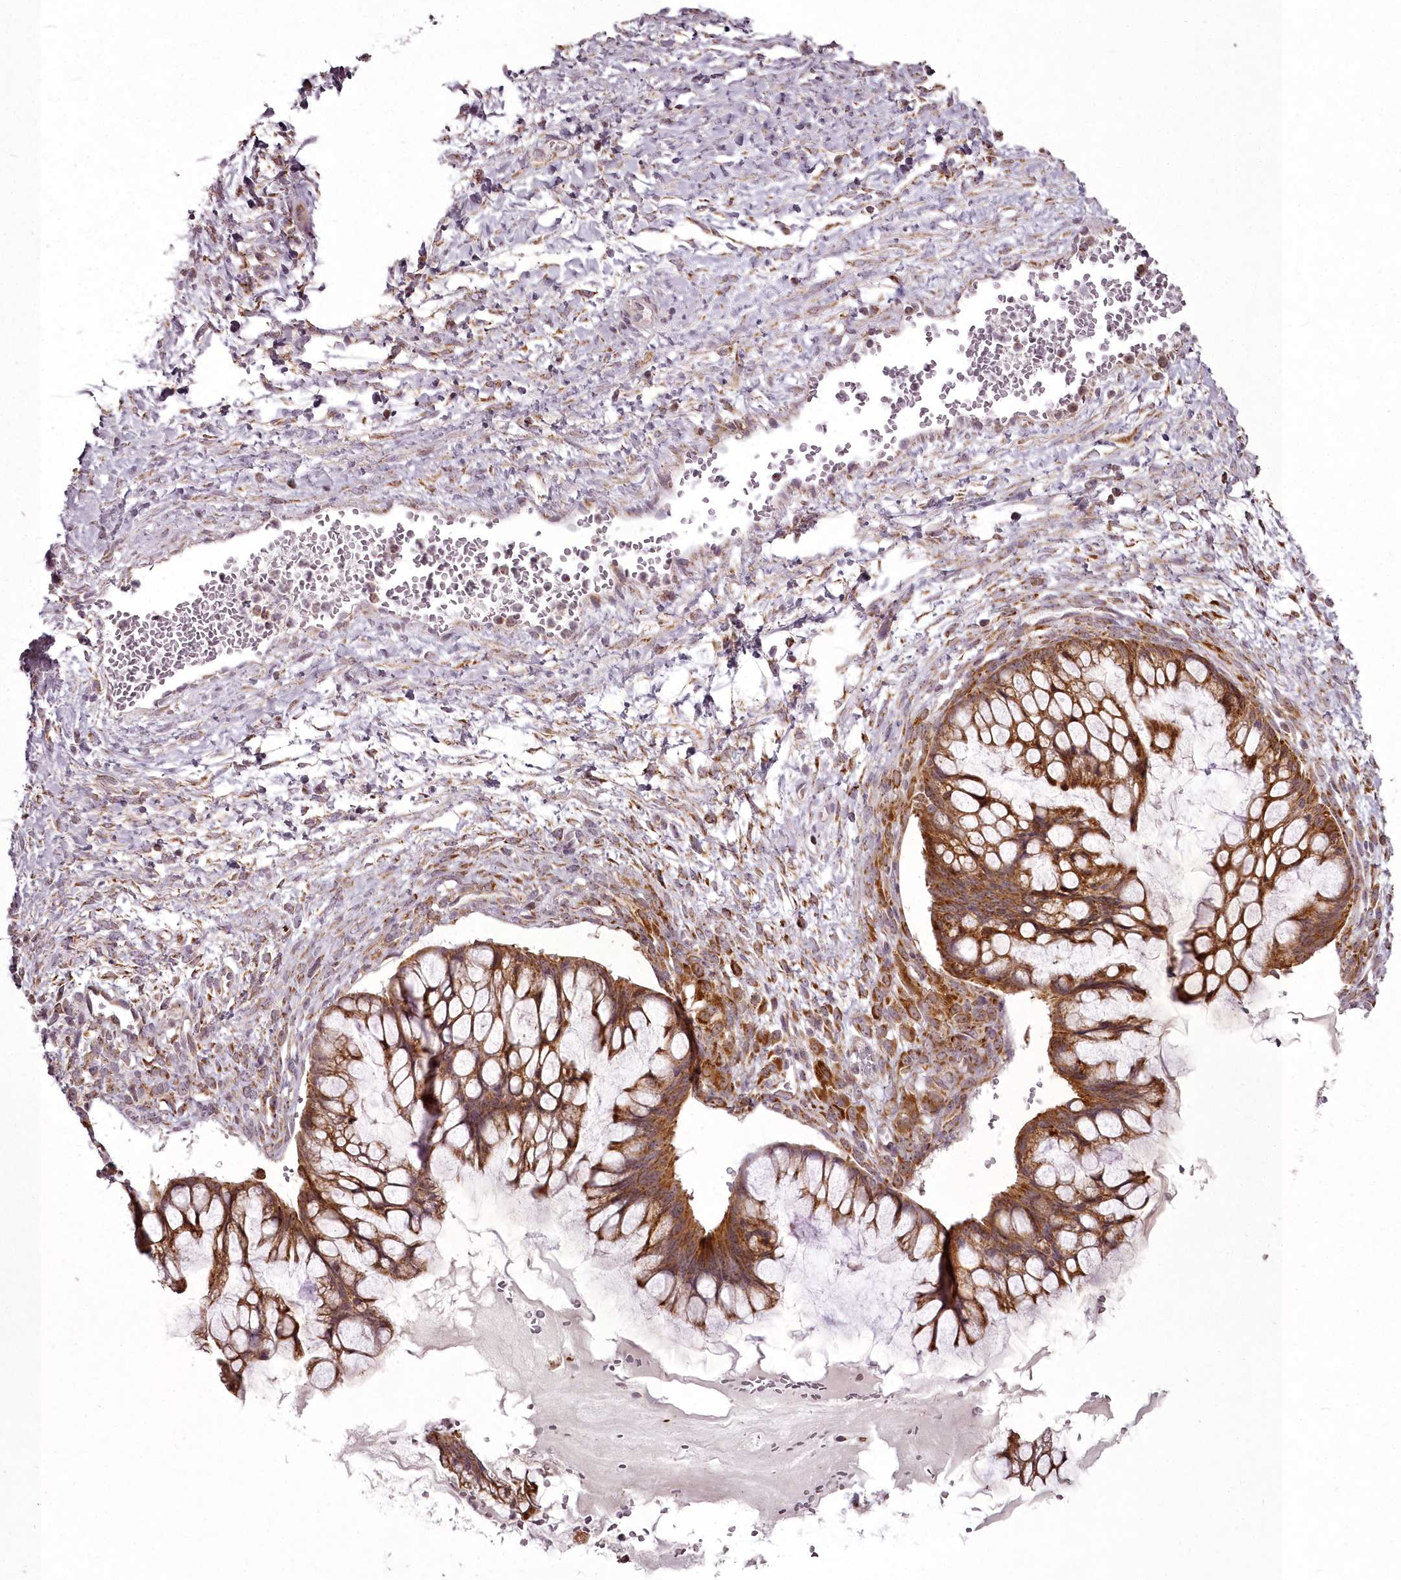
{"staining": {"intensity": "moderate", "quantity": ">75%", "location": "cytoplasmic/membranous"}, "tissue": "ovarian cancer", "cell_type": "Tumor cells", "image_type": "cancer", "snomed": [{"axis": "morphology", "description": "Cystadenocarcinoma, mucinous, NOS"}, {"axis": "topography", "description": "Ovary"}], "caption": "DAB immunohistochemical staining of human ovarian mucinous cystadenocarcinoma reveals moderate cytoplasmic/membranous protein expression in approximately >75% of tumor cells.", "gene": "CHCHD2", "patient": {"sex": "female", "age": 73}}